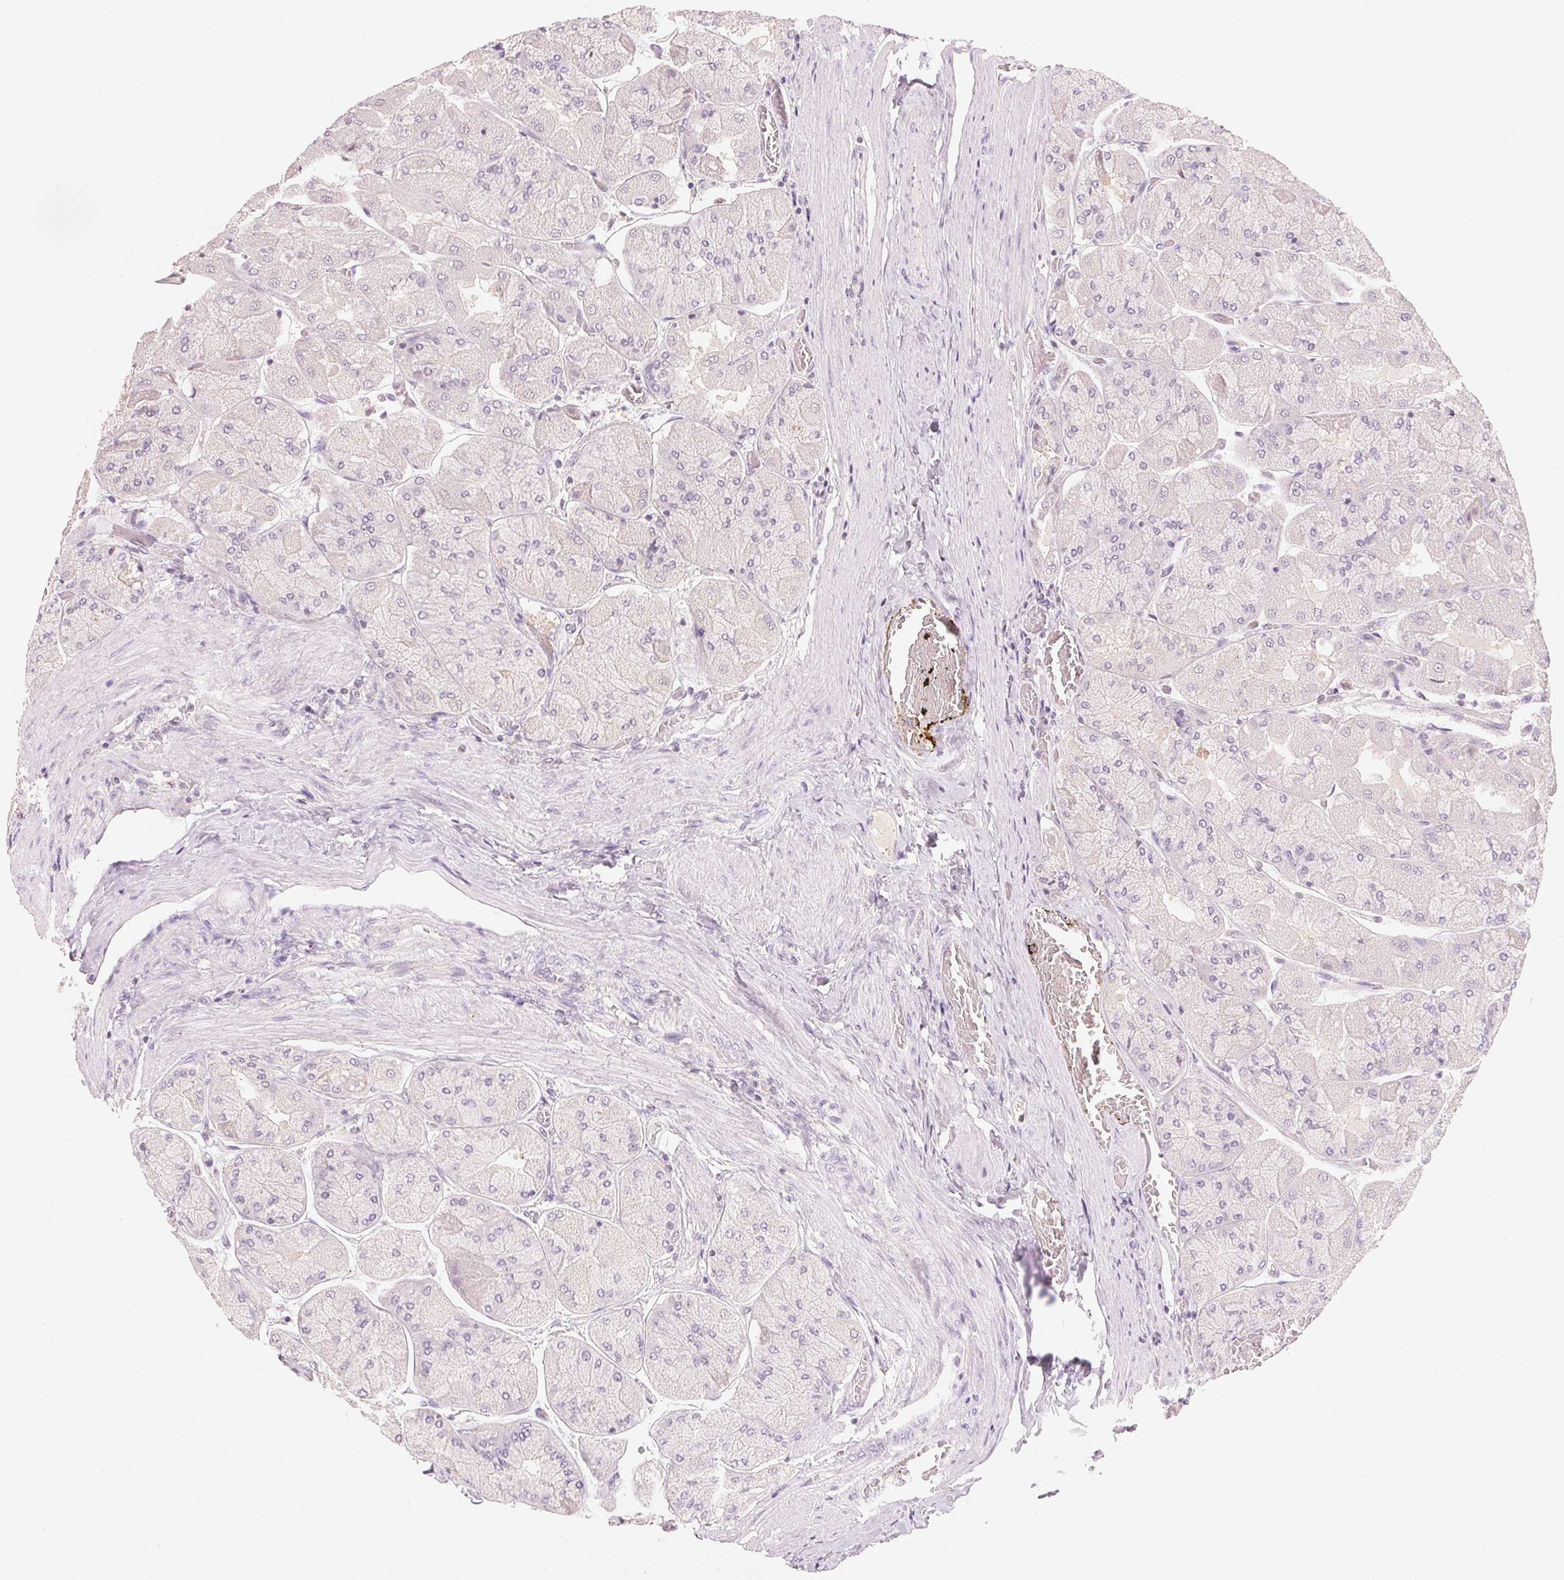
{"staining": {"intensity": "negative", "quantity": "none", "location": "none"}, "tissue": "stomach", "cell_type": "Glandular cells", "image_type": "normal", "snomed": [{"axis": "morphology", "description": "Normal tissue, NOS"}, {"axis": "topography", "description": "Stomach"}], "caption": "Immunohistochemistry (IHC) image of unremarkable stomach stained for a protein (brown), which reveals no expression in glandular cells. (IHC, brightfield microscopy, high magnification).", "gene": "HOXB13", "patient": {"sex": "female", "age": 61}}